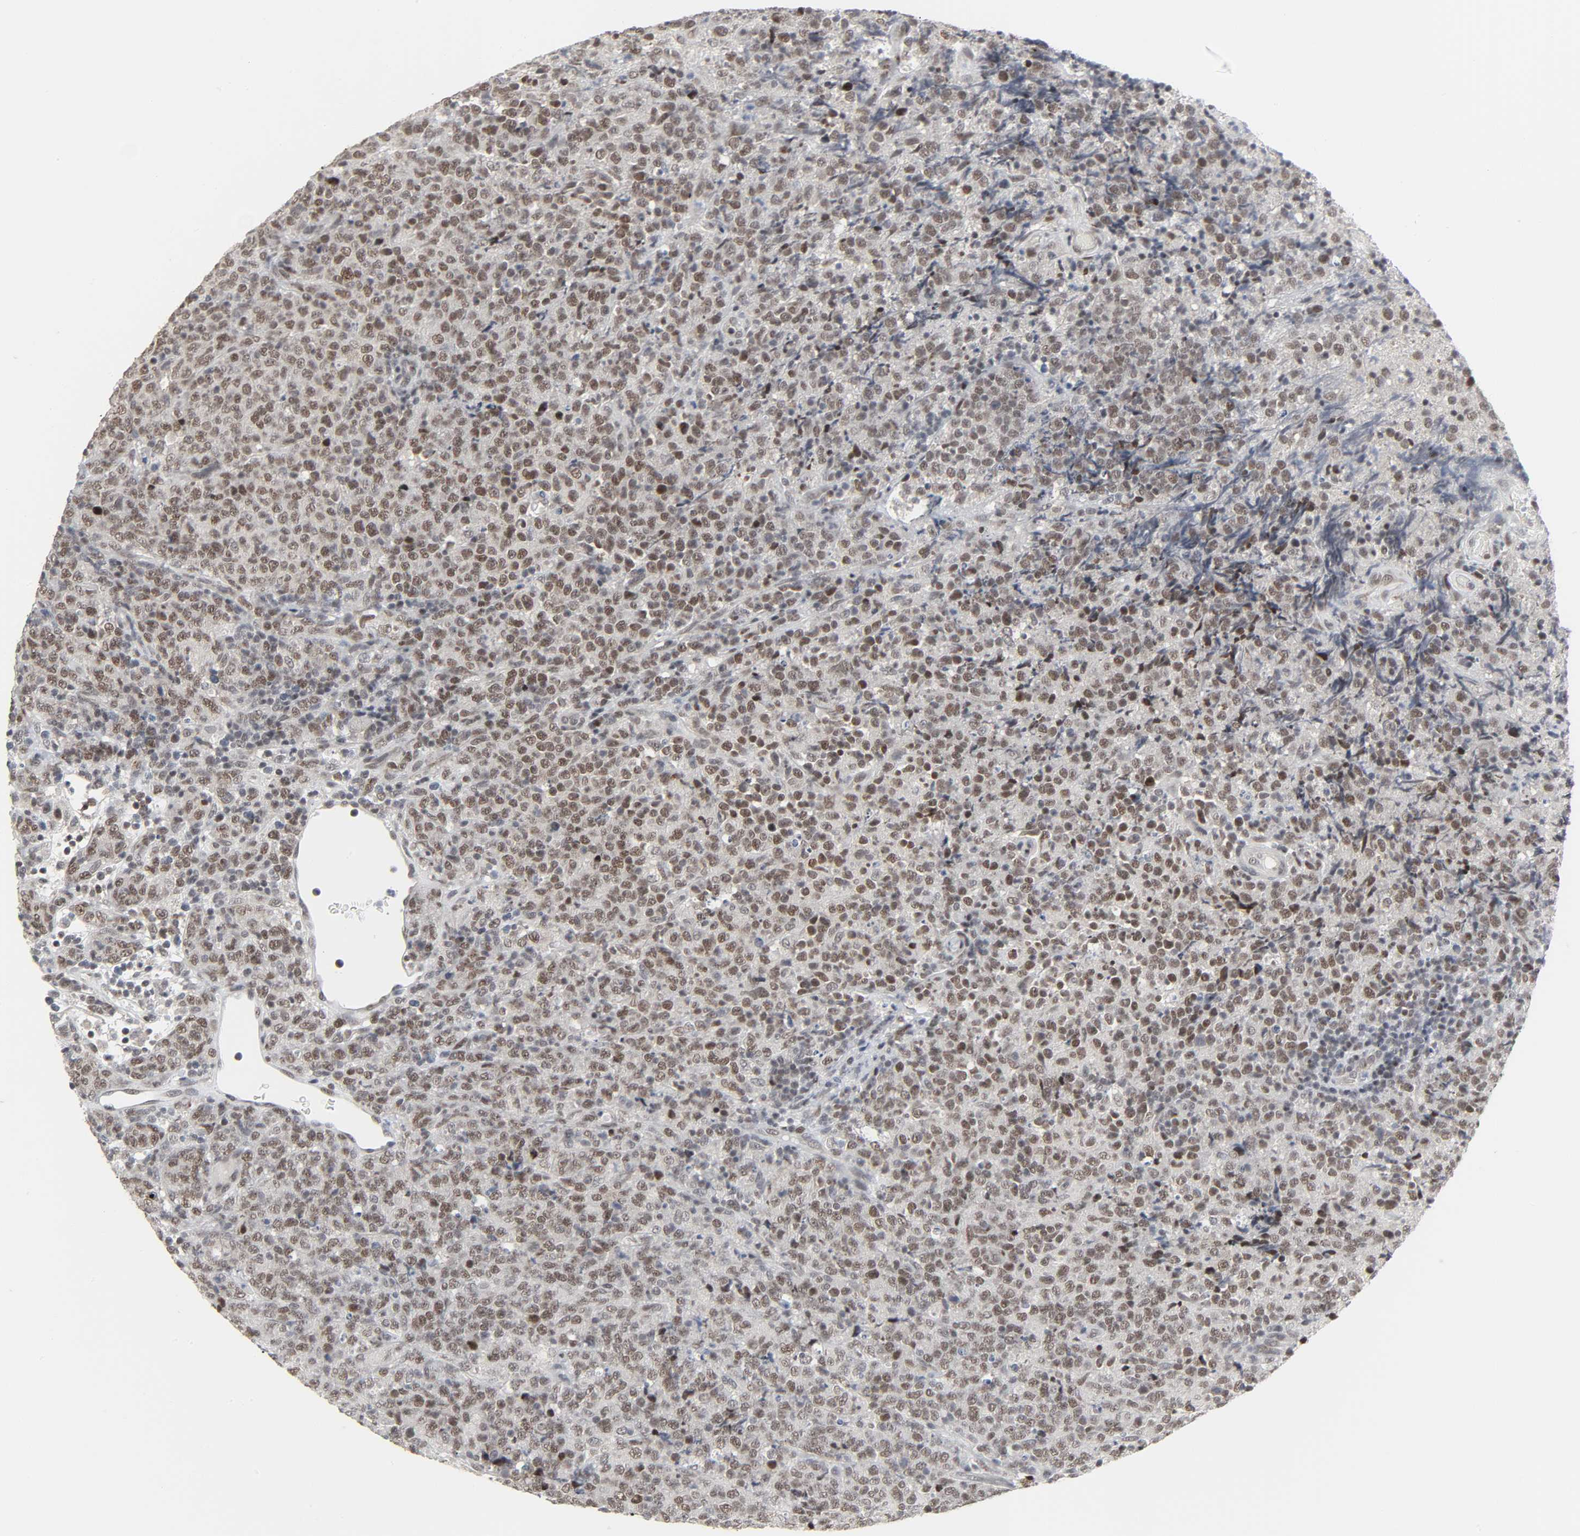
{"staining": {"intensity": "moderate", "quantity": ">75%", "location": "nuclear"}, "tissue": "lymphoma", "cell_type": "Tumor cells", "image_type": "cancer", "snomed": [{"axis": "morphology", "description": "Malignant lymphoma, non-Hodgkin's type, High grade"}, {"axis": "topography", "description": "Tonsil"}], "caption": "A photomicrograph of malignant lymphoma, non-Hodgkin's type (high-grade) stained for a protein shows moderate nuclear brown staining in tumor cells.", "gene": "MUC1", "patient": {"sex": "female", "age": 36}}